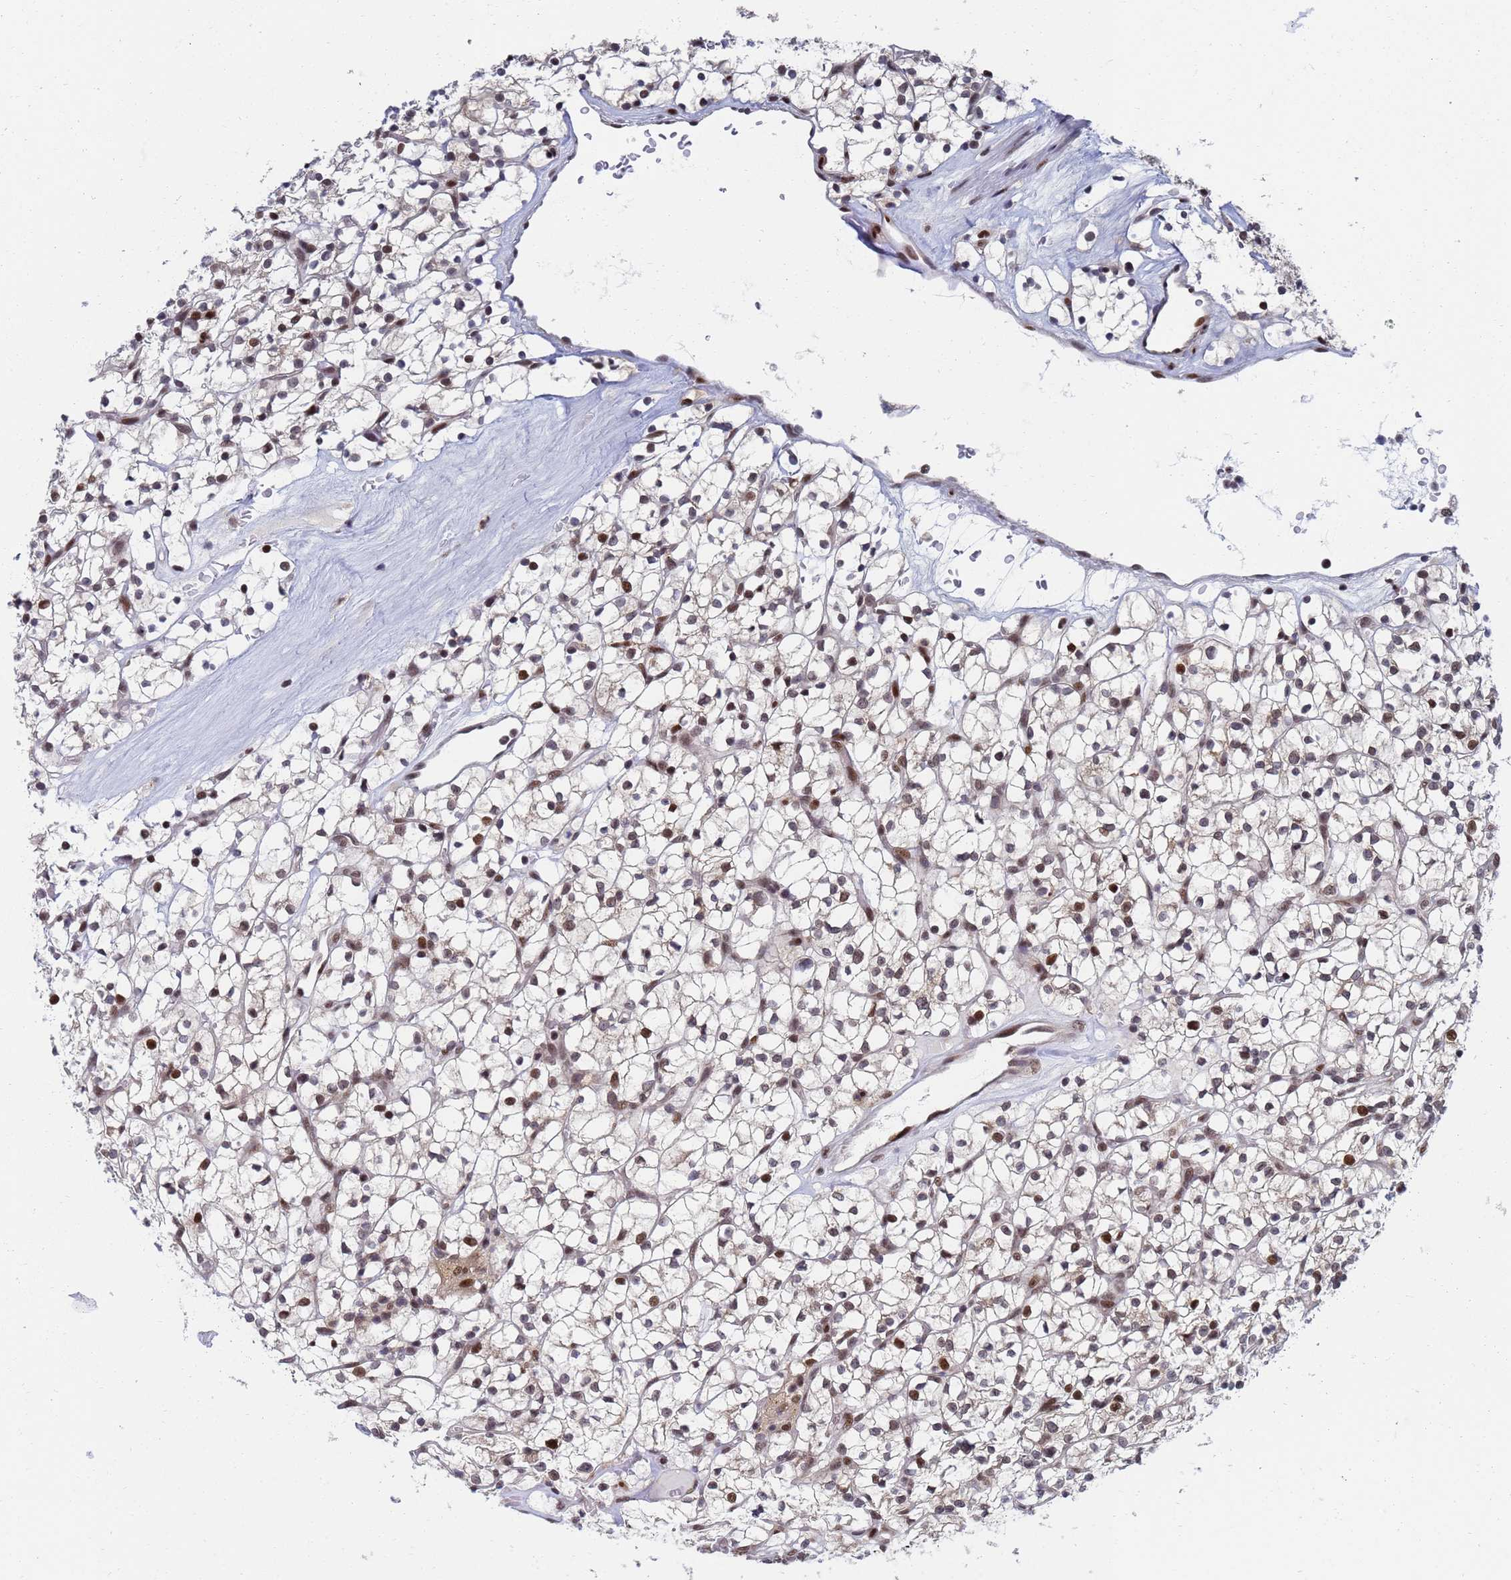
{"staining": {"intensity": "moderate", "quantity": "25%-75%", "location": "nuclear"}, "tissue": "renal cancer", "cell_type": "Tumor cells", "image_type": "cancer", "snomed": [{"axis": "morphology", "description": "Adenocarcinoma, NOS"}, {"axis": "topography", "description": "Kidney"}], "caption": "An IHC micrograph of tumor tissue is shown. Protein staining in brown highlights moderate nuclear positivity in renal adenocarcinoma within tumor cells.", "gene": "AP5Z1", "patient": {"sex": "female", "age": 64}}